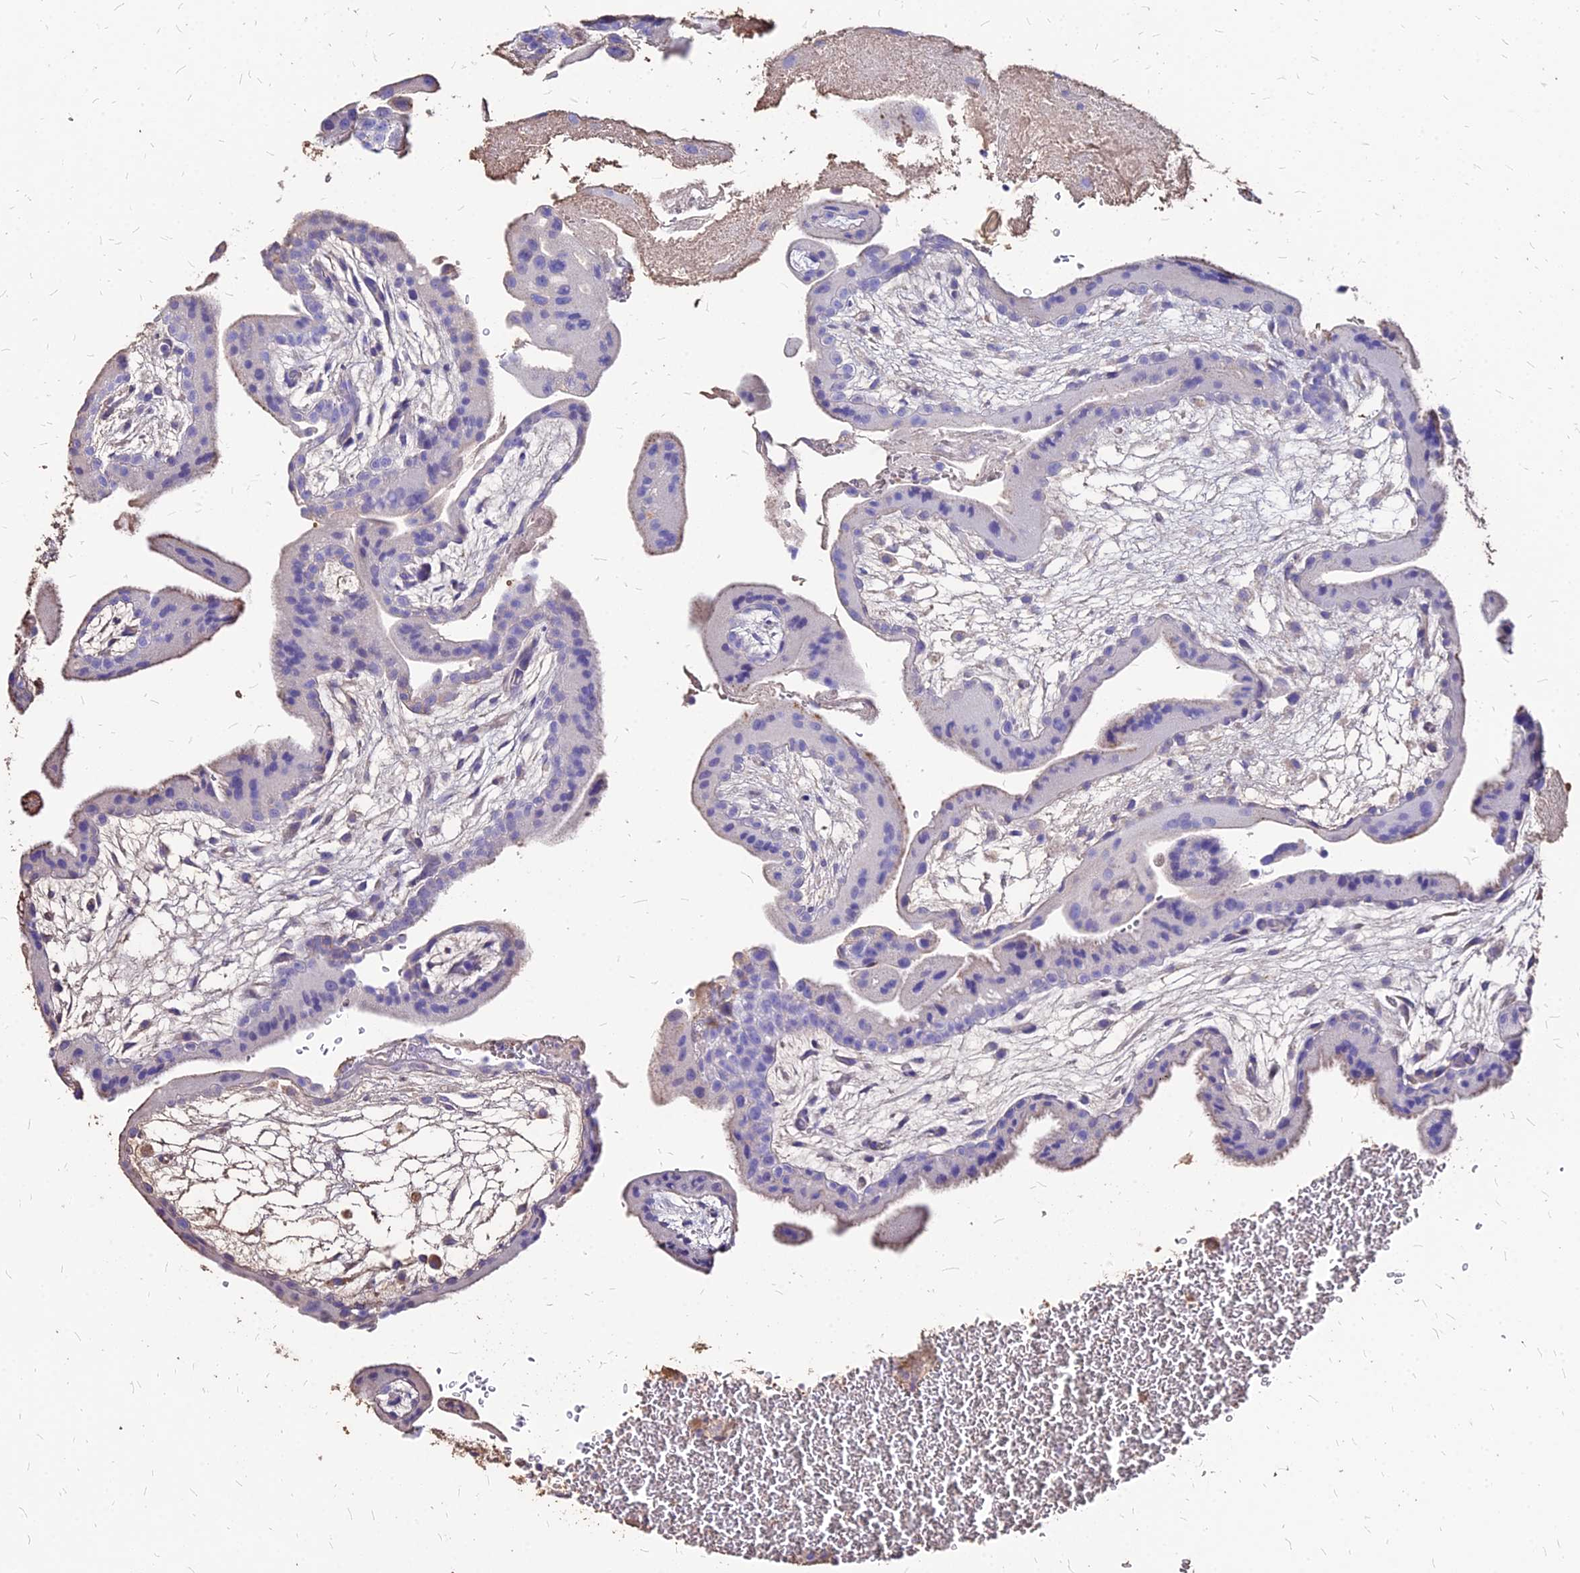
{"staining": {"intensity": "negative", "quantity": "none", "location": "none"}, "tissue": "placenta", "cell_type": "Decidual cells", "image_type": "normal", "snomed": [{"axis": "morphology", "description": "Normal tissue, NOS"}, {"axis": "topography", "description": "Placenta"}], "caption": "This is a histopathology image of immunohistochemistry staining of unremarkable placenta, which shows no positivity in decidual cells.", "gene": "NME5", "patient": {"sex": "female", "age": 35}}